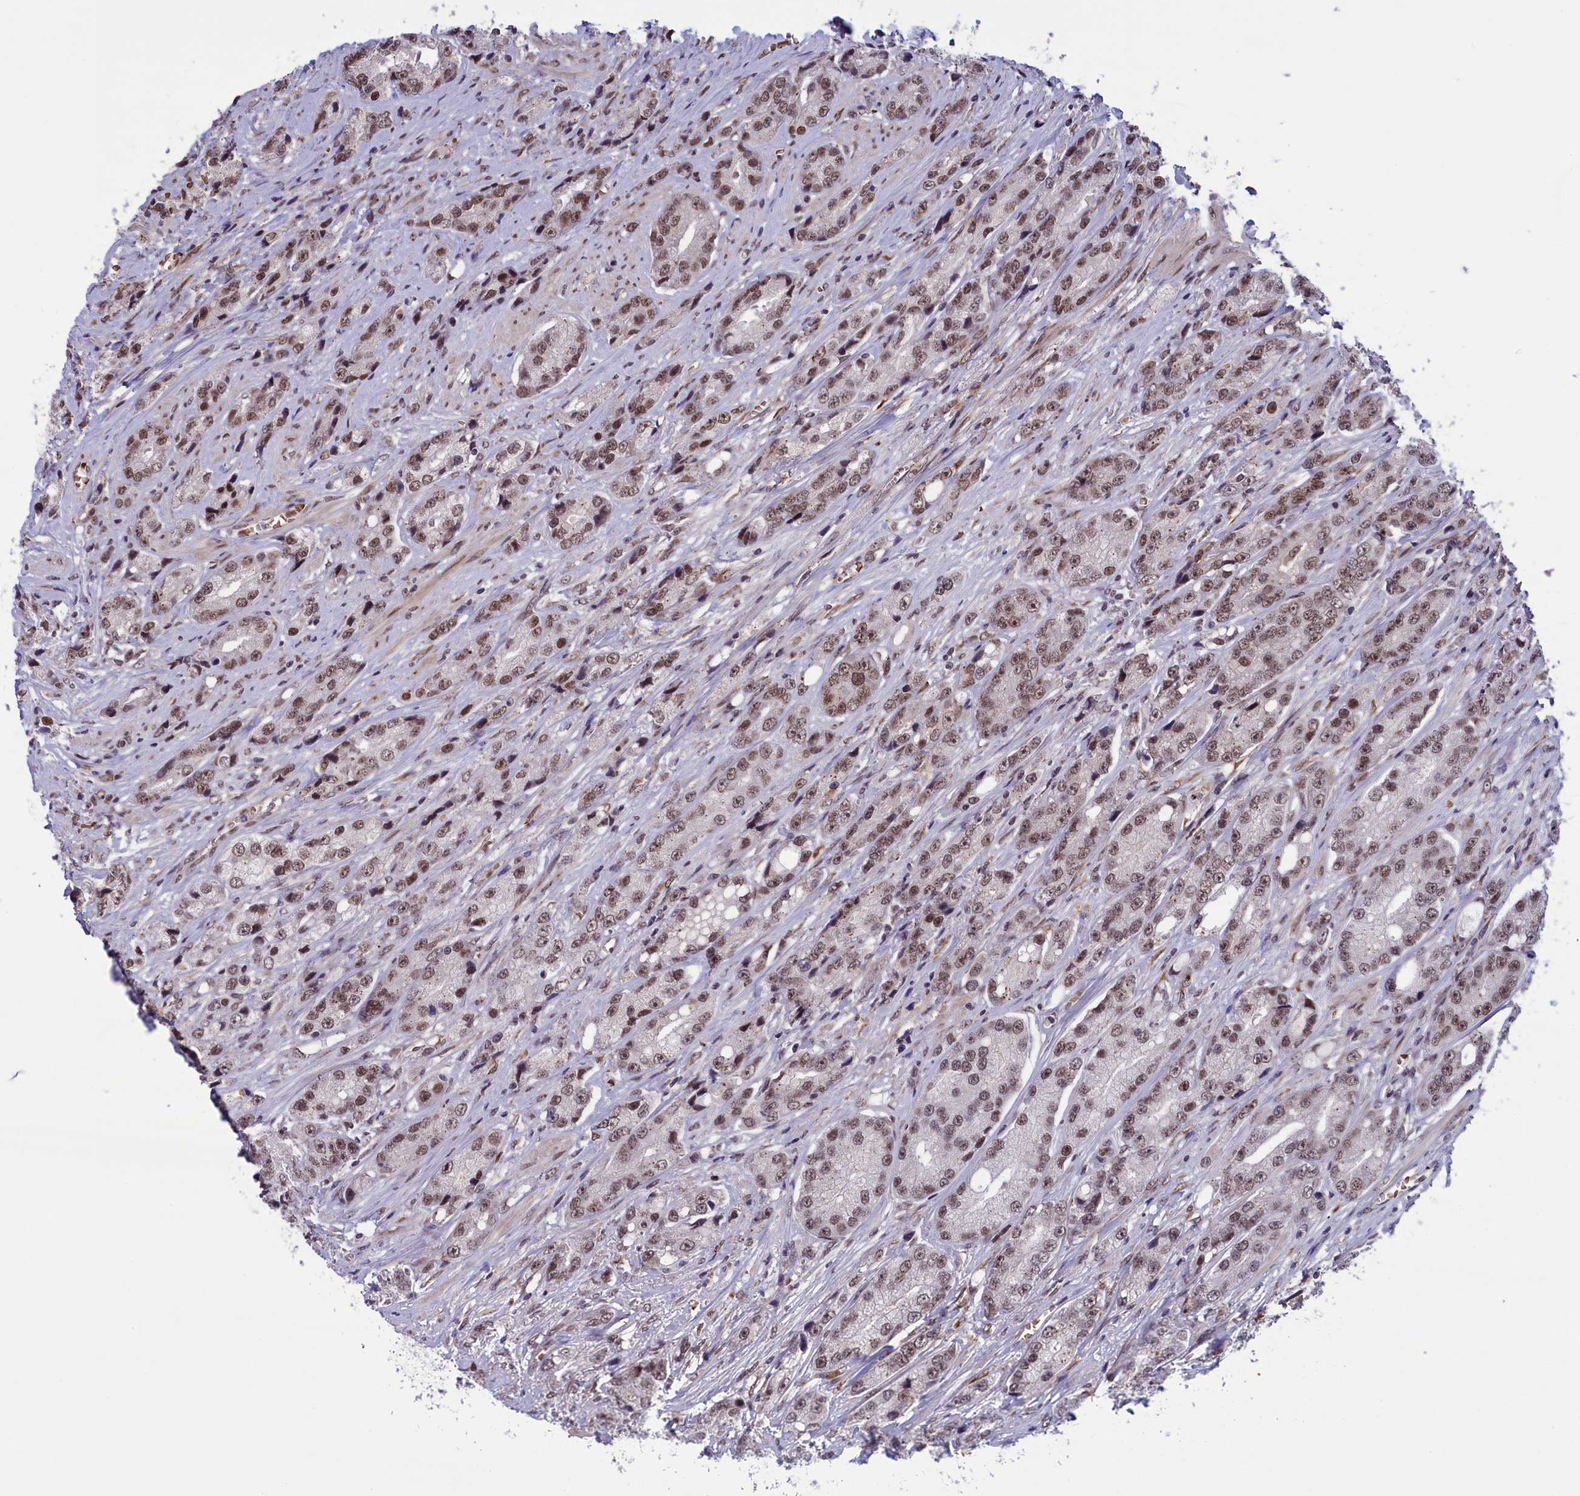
{"staining": {"intensity": "moderate", "quantity": "25%-75%", "location": "nuclear"}, "tissue": "prostate cancer", "cell_type": "Tumor cells", "image_type": "cancer", "snomed": [{"axis": "morphology", "description": "Adenocarcinoma, High grade"}, {"axis": "topography", "description": "Prostate"}], "caption": "Moderate nuclear expression for a protein is seen in approximately 25%-75% of tumor cells of adenocarcinoma (high-grade) (prostate) using immunohistochemistry (IHC).", "gene": "MPHOSPH8", "patient": {"sex": "male", "age": 74}}